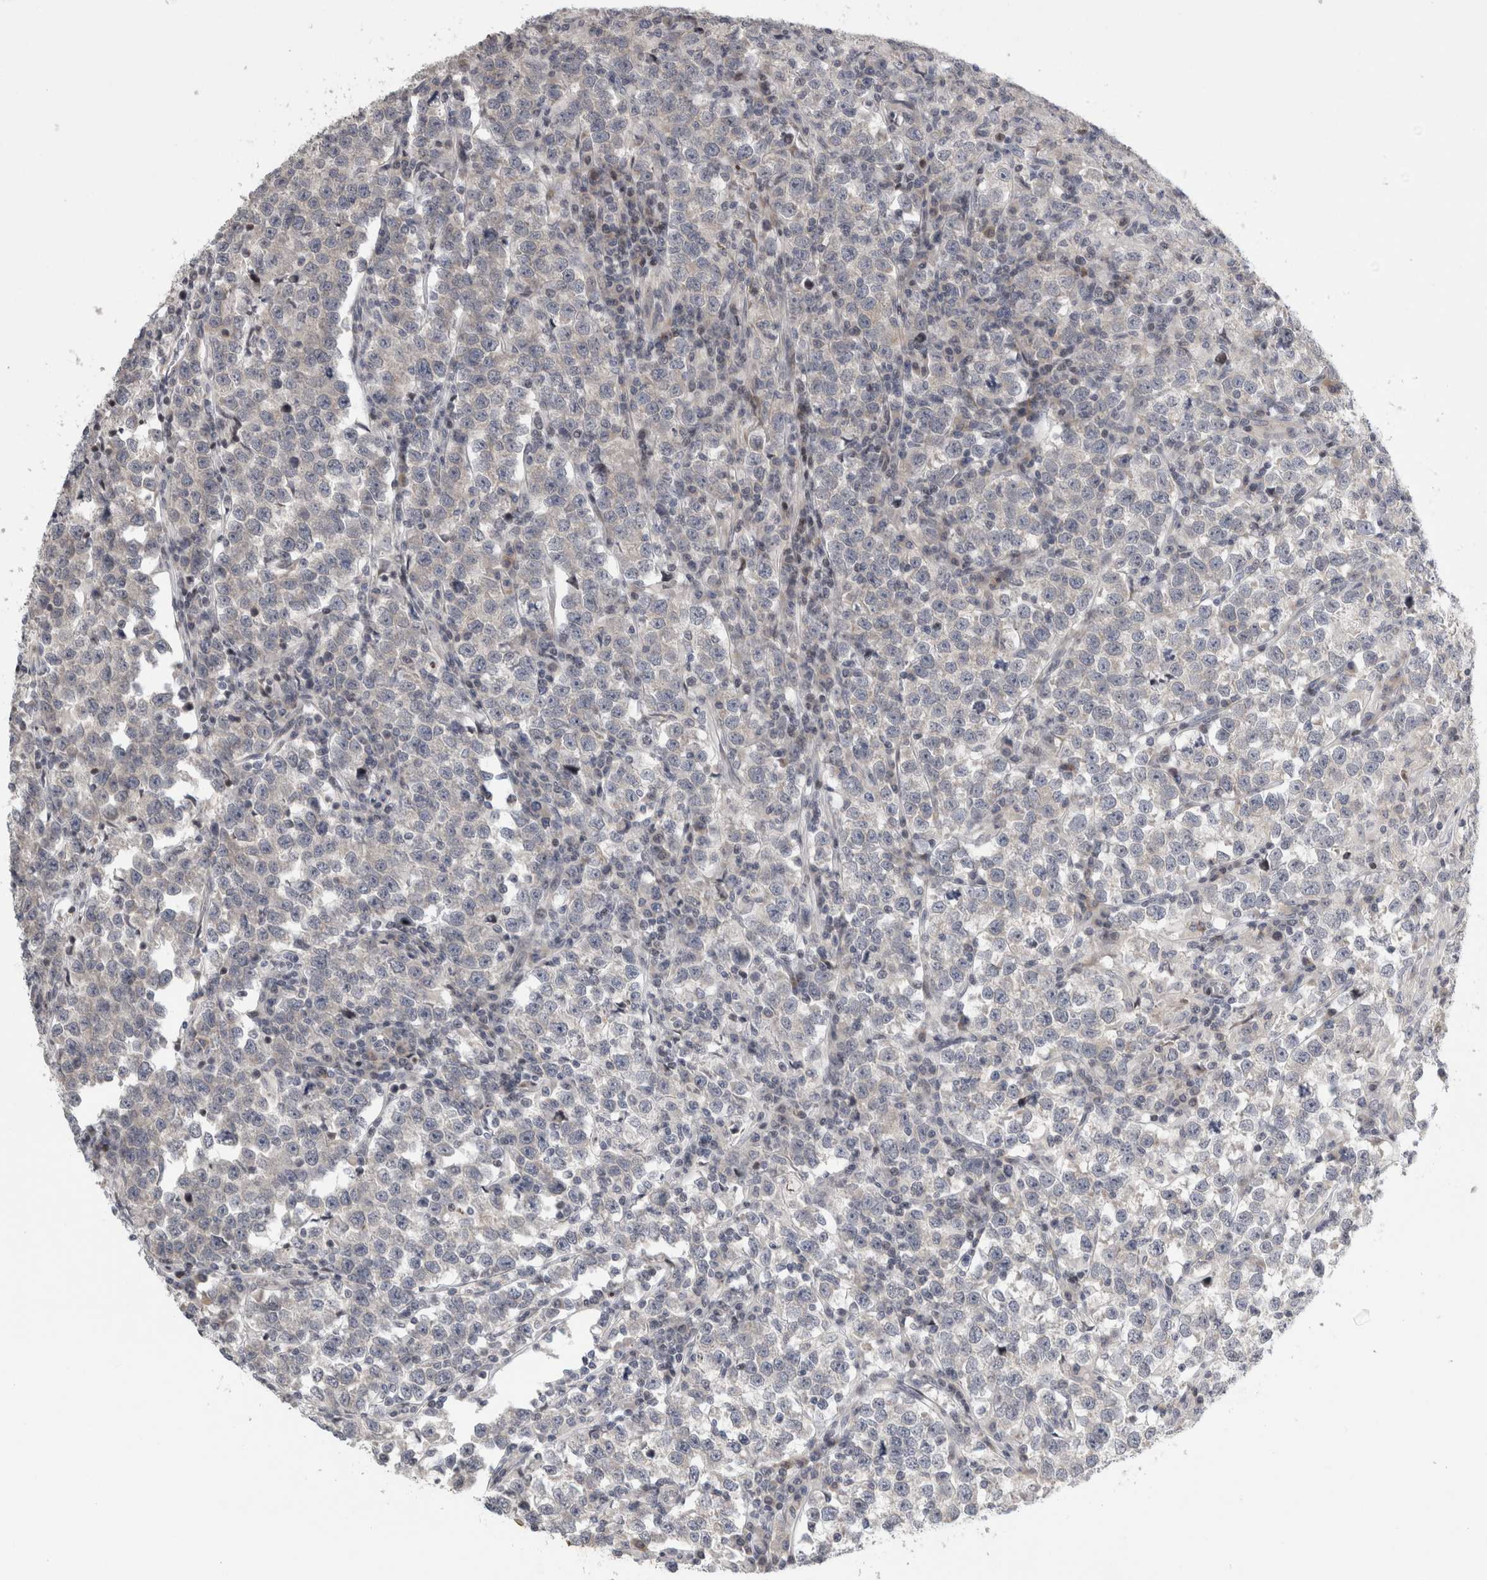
{"staining": {"intensity": "negative", "quantity": "none", "location": "none"}, "tissue": "testis cancer", "cell_type": "Tumor cells", "image_type": "cancer", "snomed": [{"axis": "morphology", "description": "Normal tissue, NOS"}, {"axis": "morphology", "description": "Seminoma, NOS"}, {"axis": "topography", "description": "Testis"}], "caption": "IHC image of seminoma (testis) stained for a protein (brown), which shows no expression in tumor cells.", "gene": "UTP25", "patient": {"sex": "male", "age": 43}}